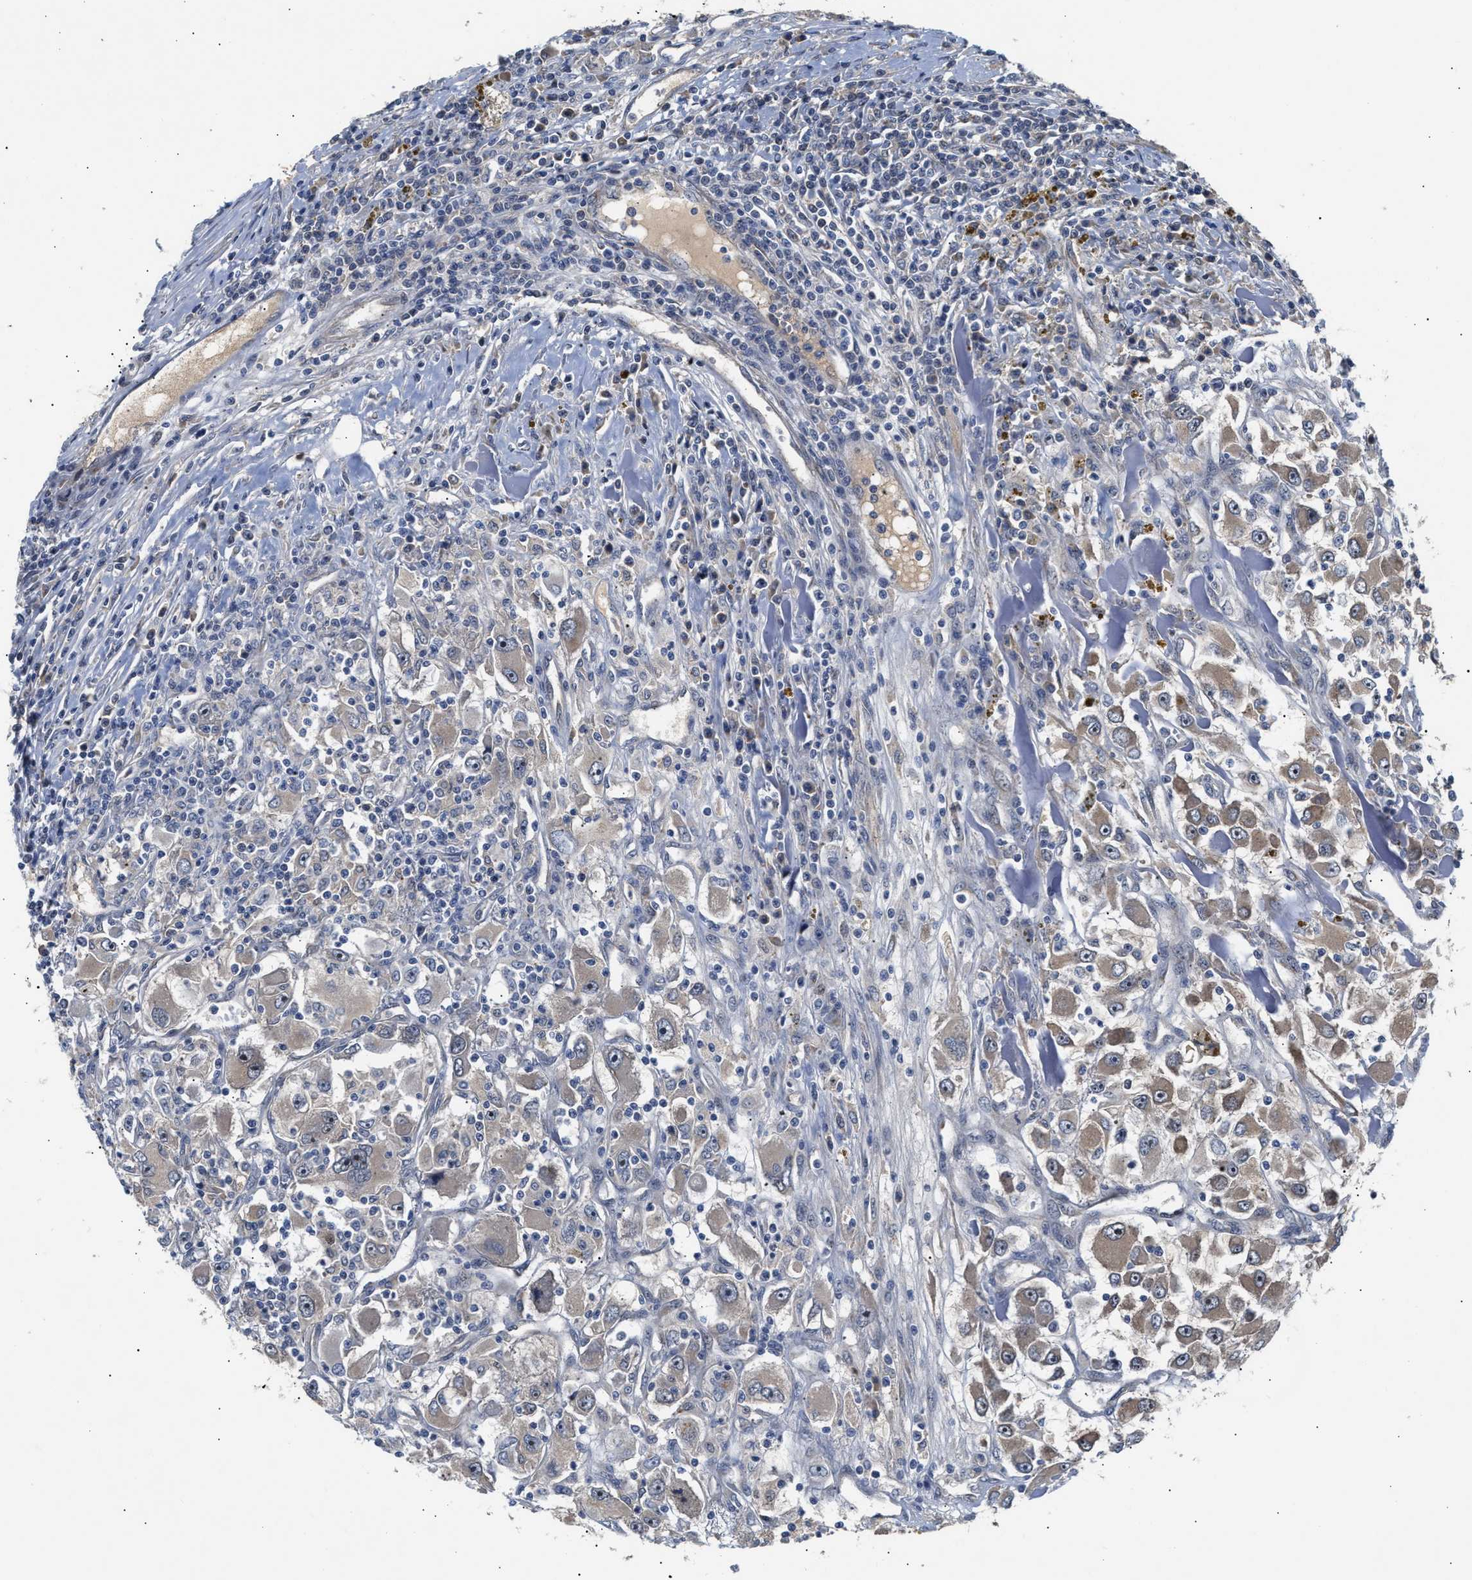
{"staining": {"intensity": "weak", "quantity": "<25%", "location": "cytoplasmic/membranous"}, "tissue": "renal cancer", "cell_type": "Tumor cells", "image_type": "cancer", "snomed": [{"axis": "morphology", "description": "Adenocarcinoma, NOS"}, {"axis": "topography", "description": "Kidney"}], "caption": "Photomicrograph shows no protein positivity in tumor cells of renal cancer tissue. The staining is performed using DAB (3,3'-diaminobenzidine) brown chromogen with nuclei counter-stained in using hematoxylin.", "gene": "CCDC146", "patient": {"sex": "female", "age": 52}}